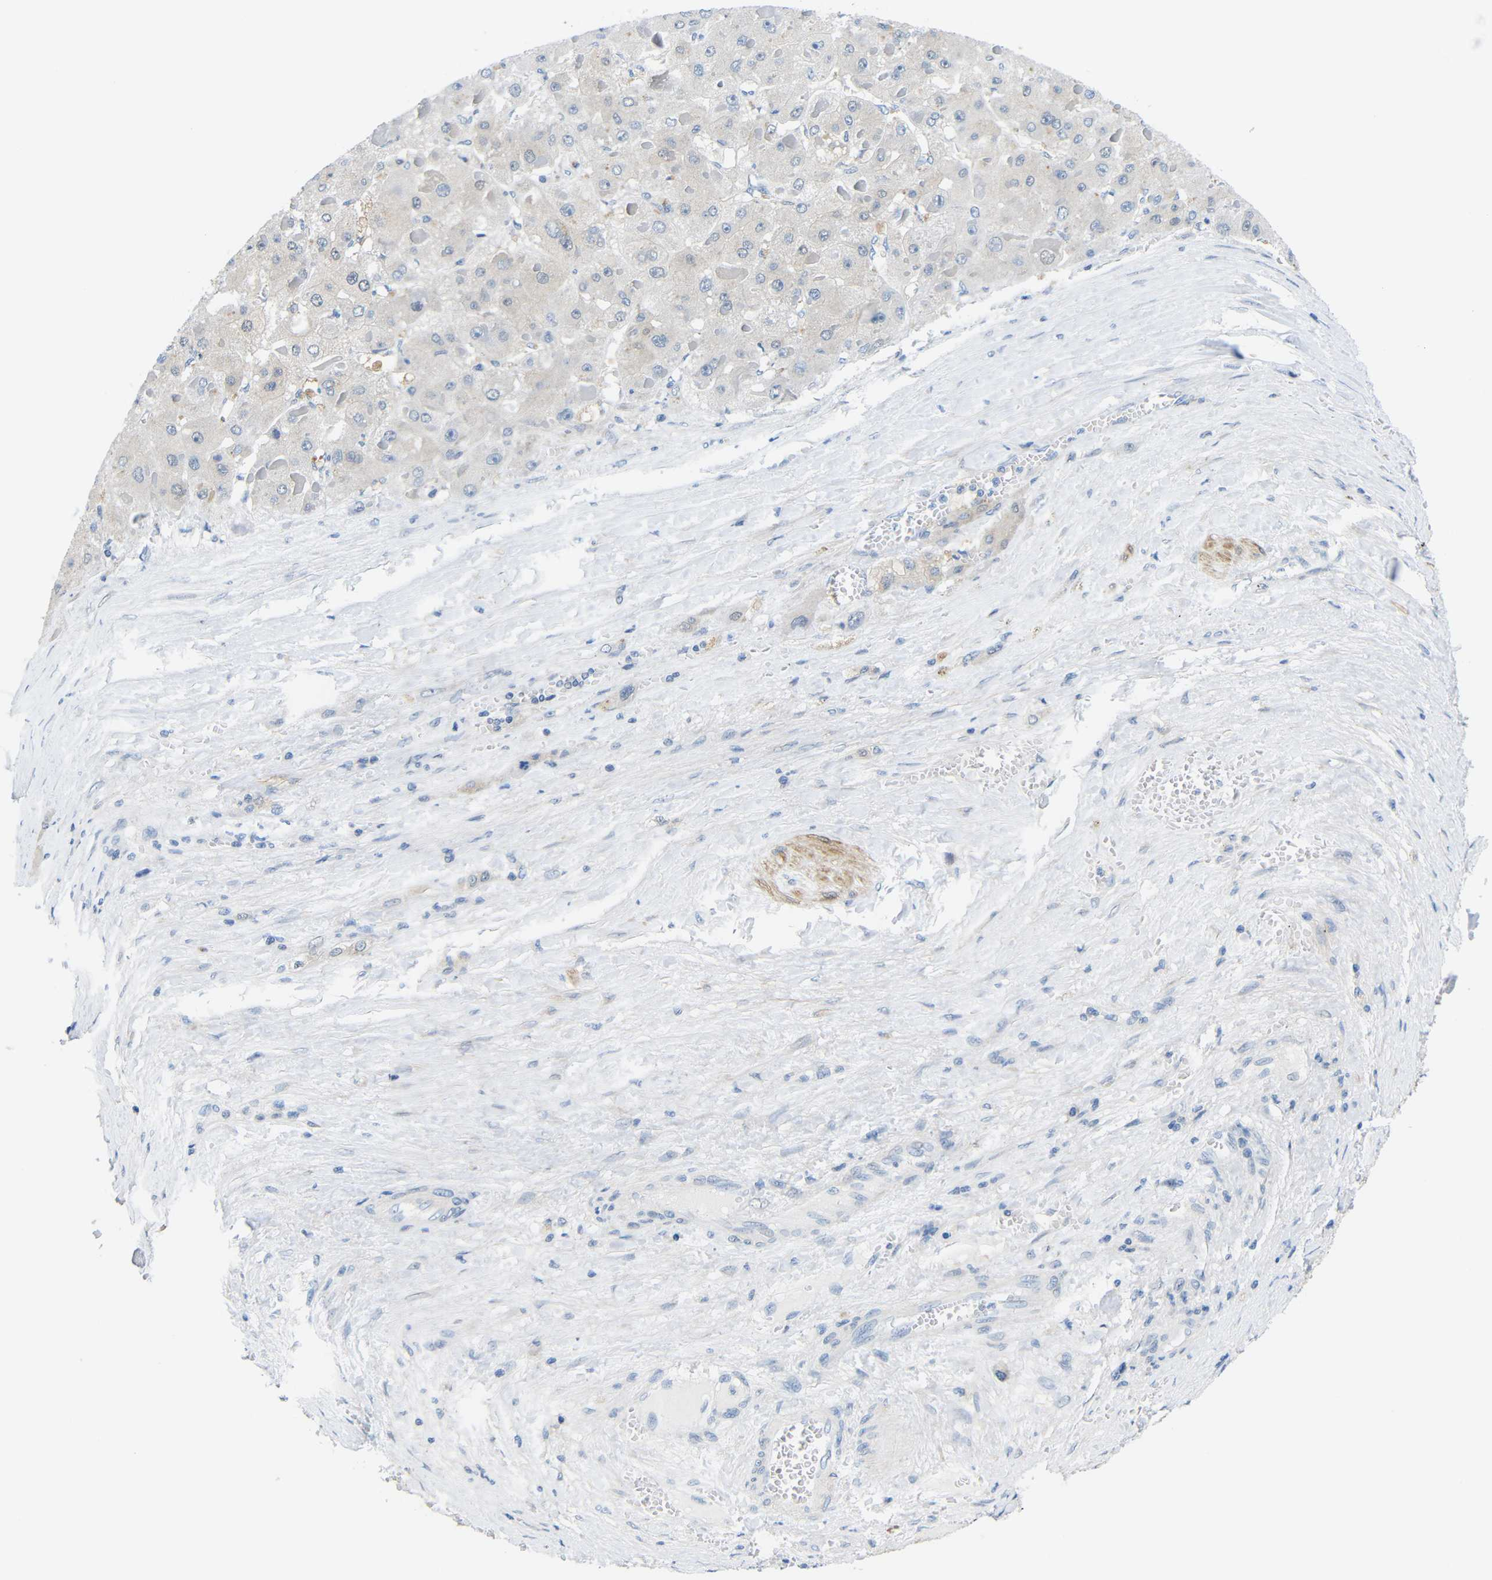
{"staining": {"intensity": "negative", "quantity": "none", "location": "none"}, "tissue": "liver cancer", "cell_type": "Tumor cells", "image_type": "cancer", "snomed": [{"axis": "morphology", "description": "Carcinoma, Hepatocellular, NOS"}, {"axis": "topography", "description": "Liver"}], "caption": "Tumor cells show no significant protein expression in hepatocellular carcinoma (liver). The staining is performed using DAB brown chromogen with nuclei counter-stained in using hematoxylin.", "gene": "NEGR1", "patient": {"sex": "female", "age": 73}}